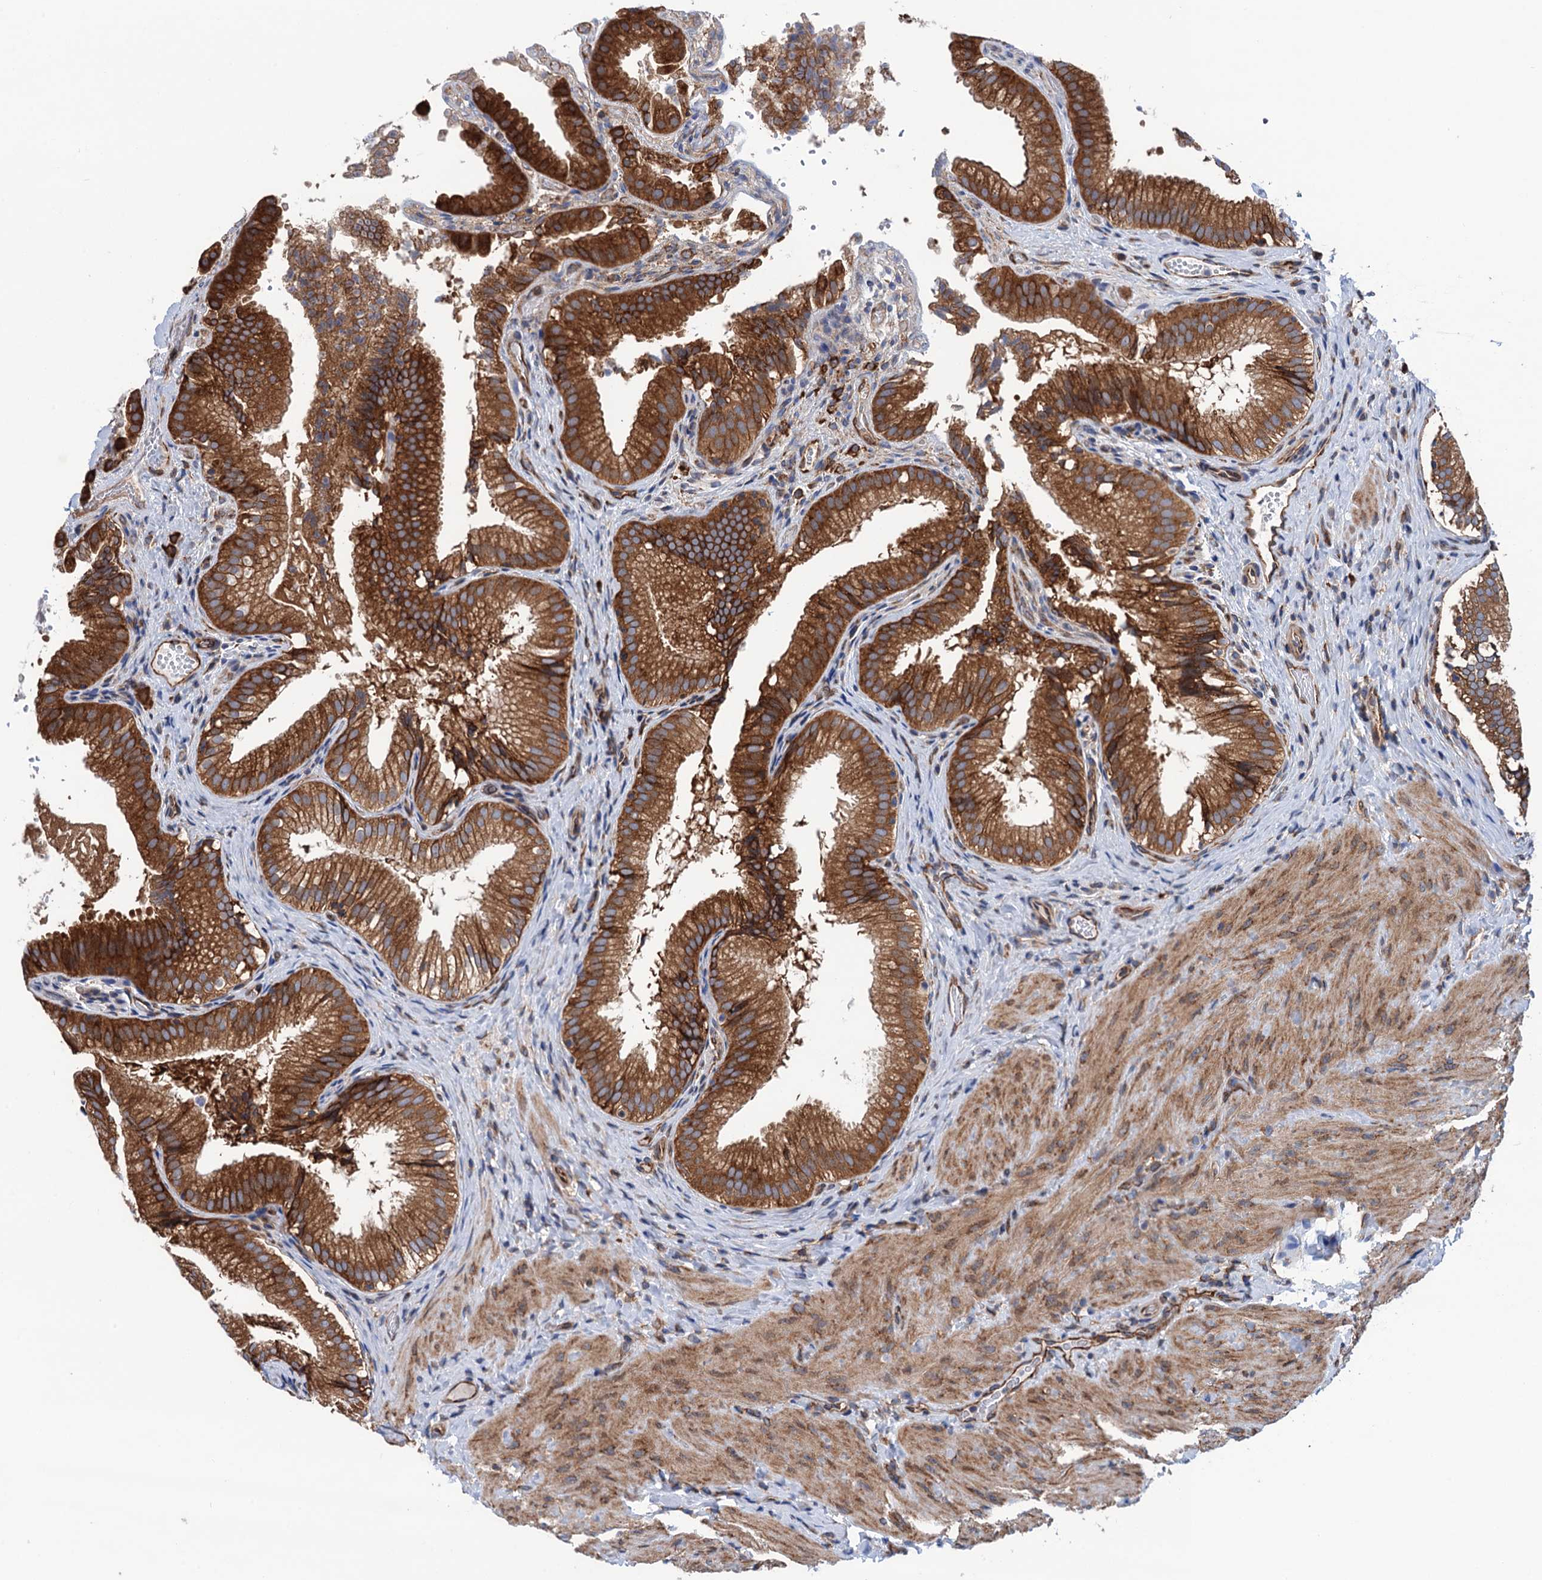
{"staining": {"intensity": "strong", "quantity": ">75%", "location": "cytoplasmic/membranous"}, "tissue": "gallbladder", "cell_type": "Glandular cells", "image_type": "normal", "snomed": [{"axis": "morphology", "description": "Normal tissue, NOS"}, {"axis": "topography", "description": "Gallbladder"}], "caption": "An immunohistochemistry photomicrograph of benign tissue is shown. Protein staining in brown labels strong cytoplasmic/membranous positivity in gallbladder within glandular cells.", "gene": "SLC12A7", "patient": {"sex": "female", "age": 30}}